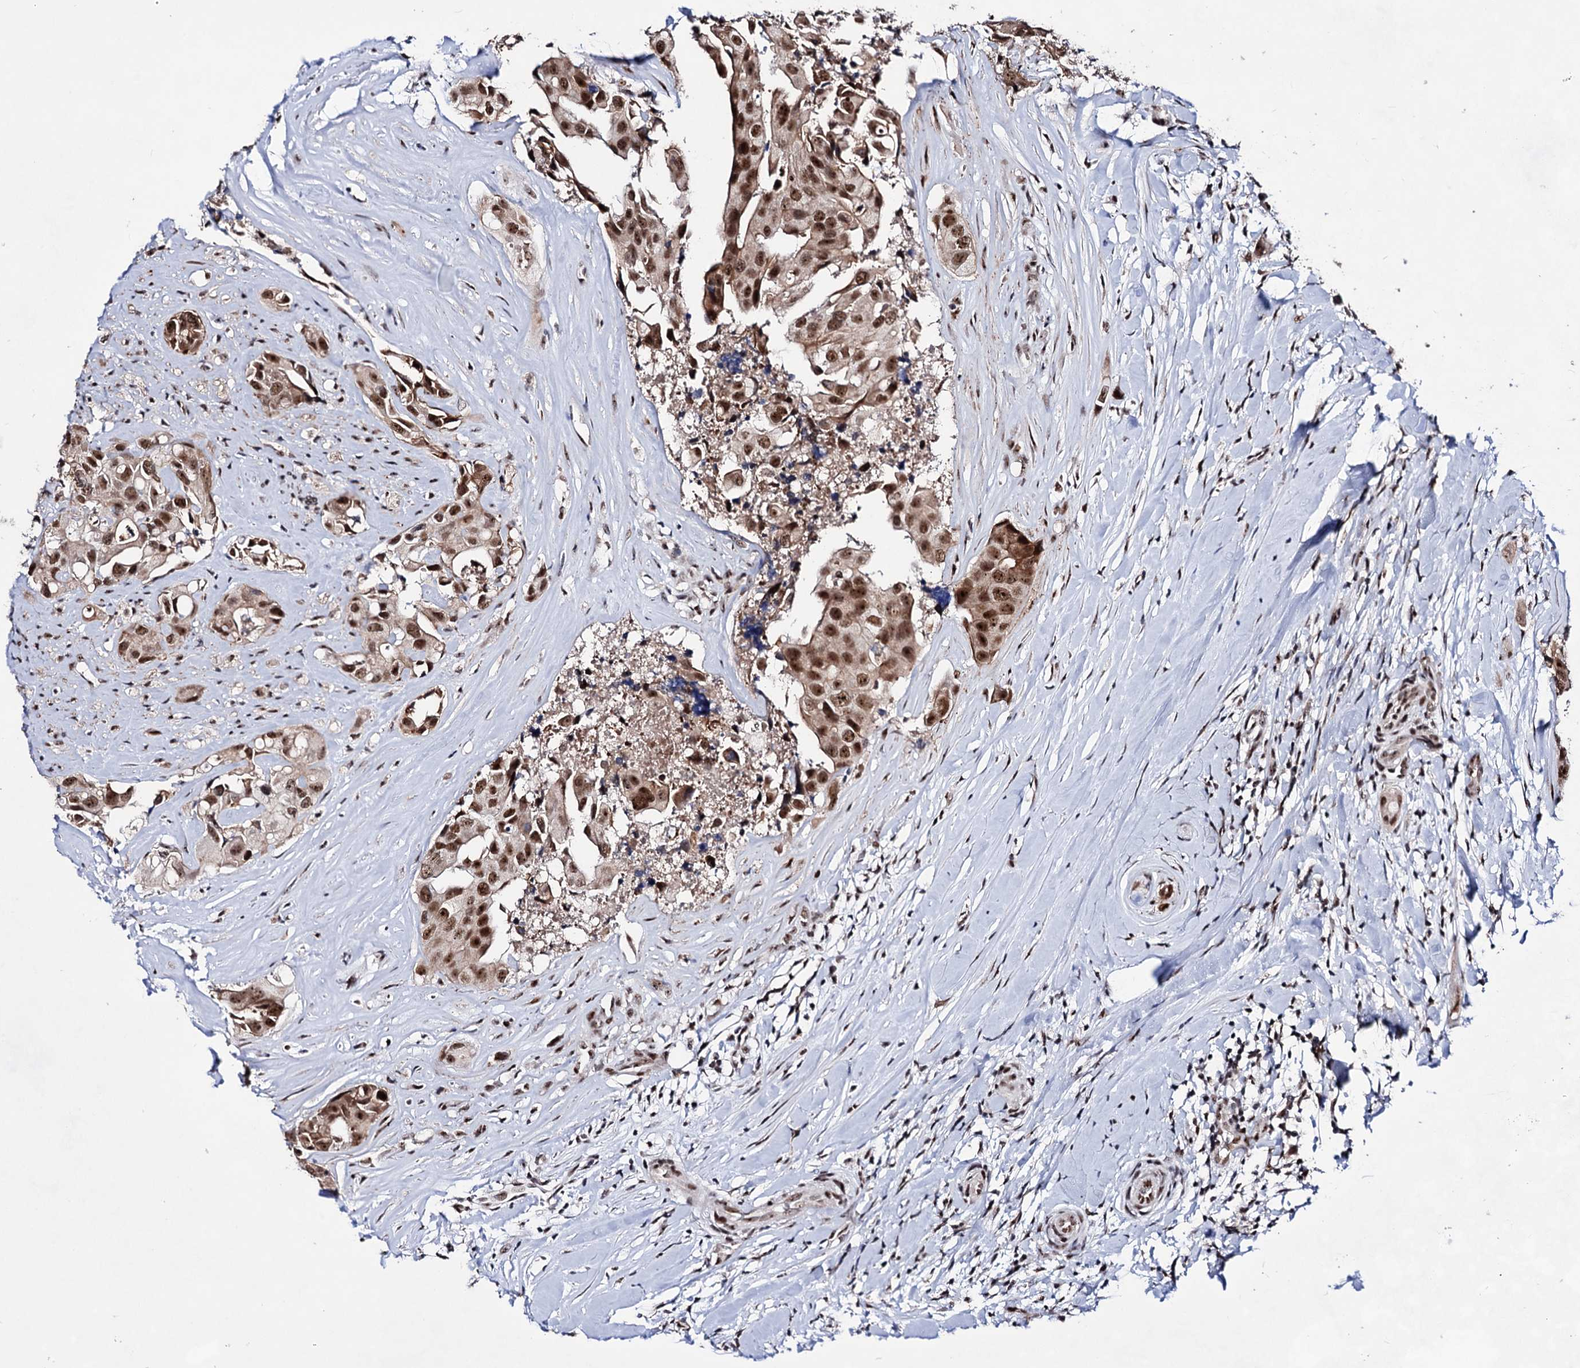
{"staining": {"intensity": "strong", "quantity": ">75%", "location": "nuclear"}, "tissue": "head and neck cancer", "cell_type": "Tumor cells", "image_type": "cancer", "snomed": [{"axis": "morphology", "description": "Adenocarcinoma, NOS"}, {"axis": "morphology", "description": "Adenocarcinoma, metastatic, NOS"}, {"axis": "topography", "description": "Head-Neck"}], "caption": "Immunohistochemistry (IHC) of human head and neck cancer demonstrates high levels of strong nuclear expression in approximately >75% of tumor cells. Using DAB (3,3'-diaminobenzidine) (brown) and hematoxylin (blue) stains, captured at high magnification using brightfield microscopy.", "gene": "EXOSC10", "patient": {"sex": "male", "age": 75}}